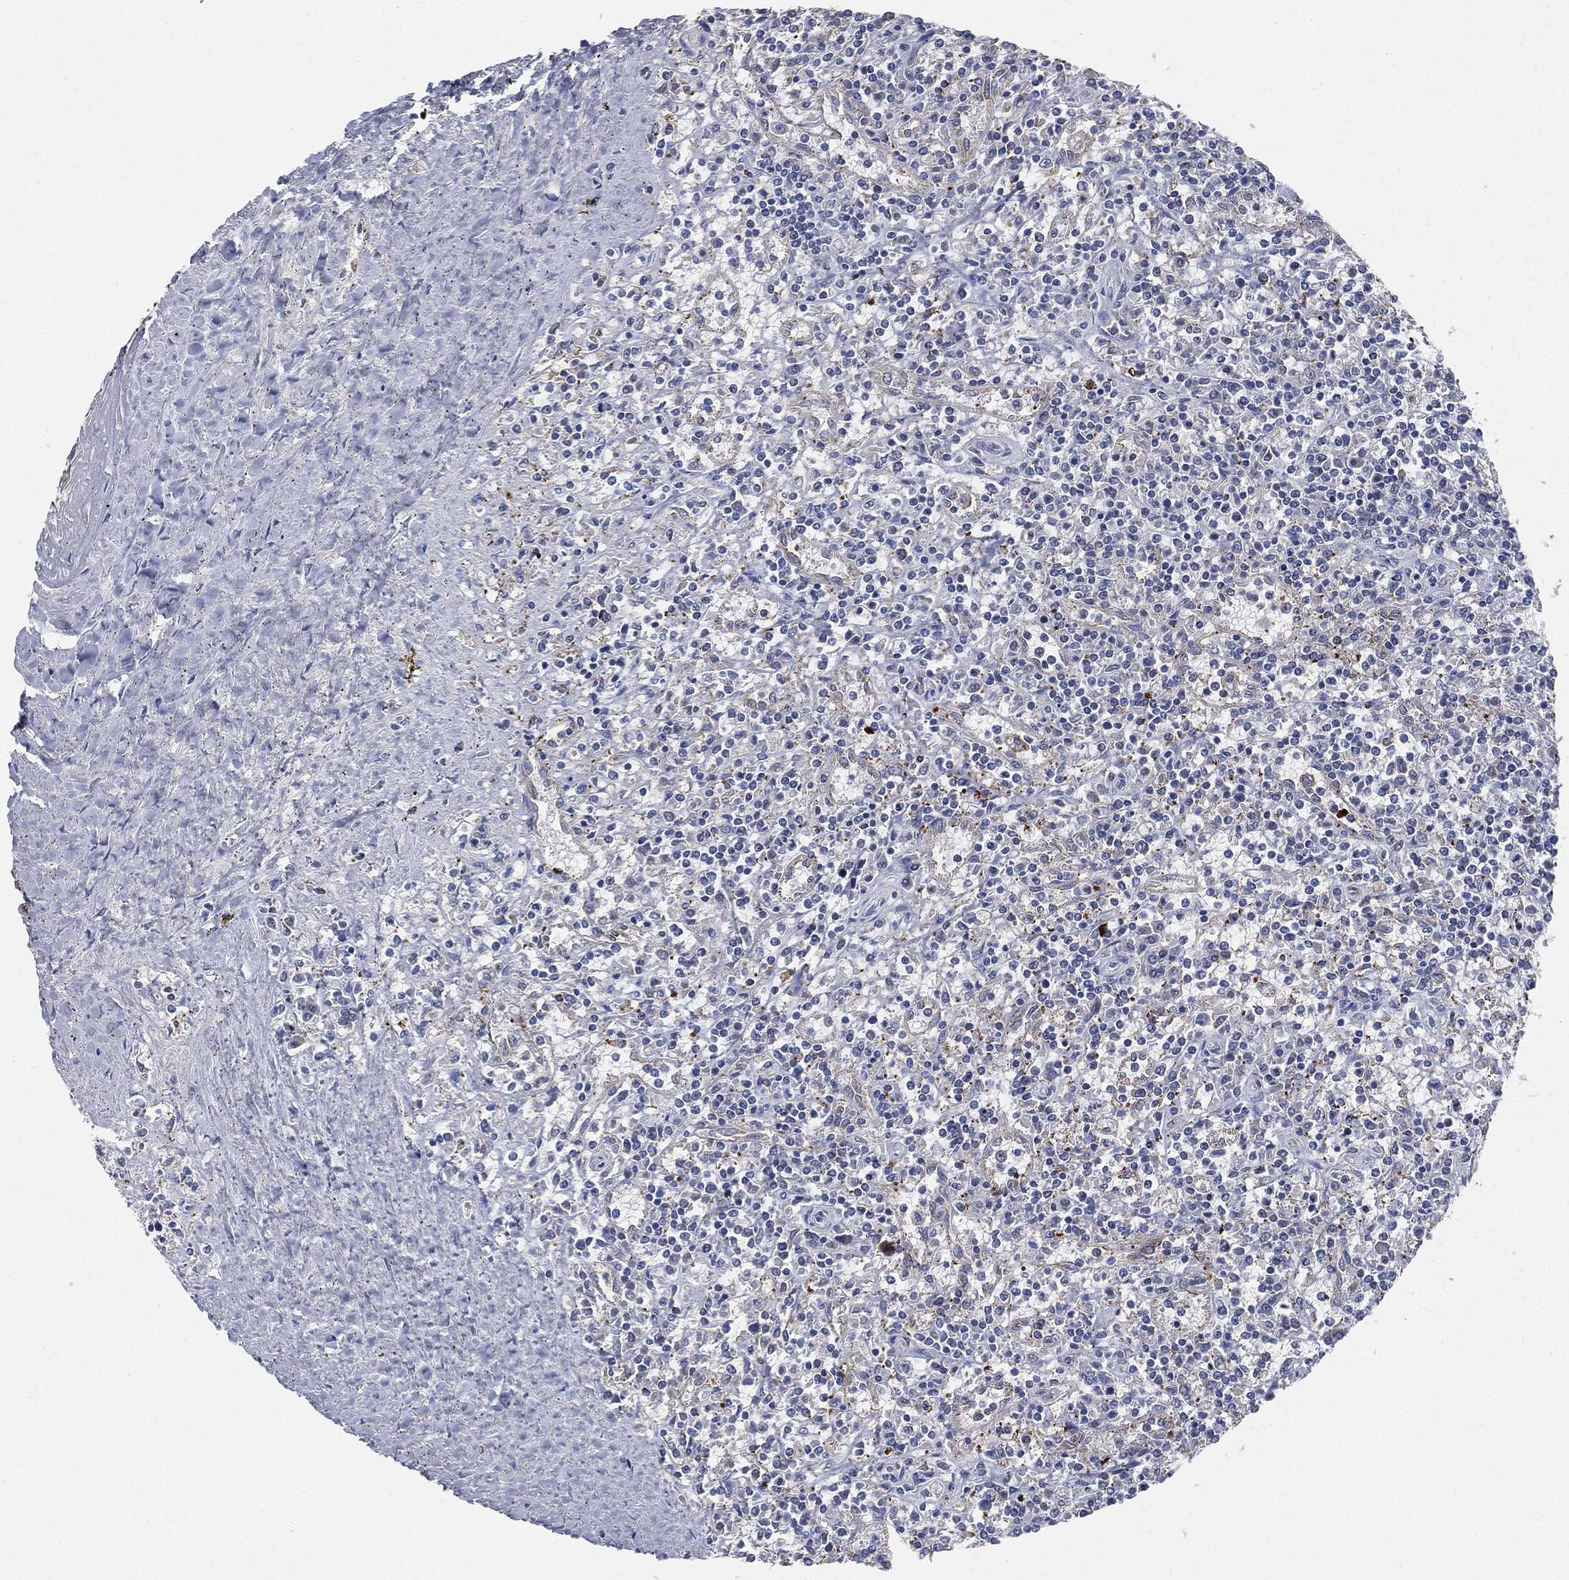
{"staining": {"intensity": "negative", "quantity": "none", "location": "none"}, "tissue": "lymphoma", "cell_type": "Tumor cells", "image_type": "cancer", "snomed": [{"axis": "morphology", "description": "Malignant lymphoma, non-Hodgkin's type, Low grade"}, {"axis": "topography", "description": "Spleen"}], "caption": "An IHC histopathology image of malignant lymphoma, non-Hodgkin's type (low-grade) is shown. There is no staining in tumor cells of malignant lymphoma, non-Hodgkin's type (low-grade). The staining was performed using DAB (3,3'-diaminobenzidine) to visualize the protein expression in brown, while the nuclei were stained in blue with hematoxylin (Magnification: 20x).", "gene": "APOB", "patient": {"sex": "male", "age": 62}}